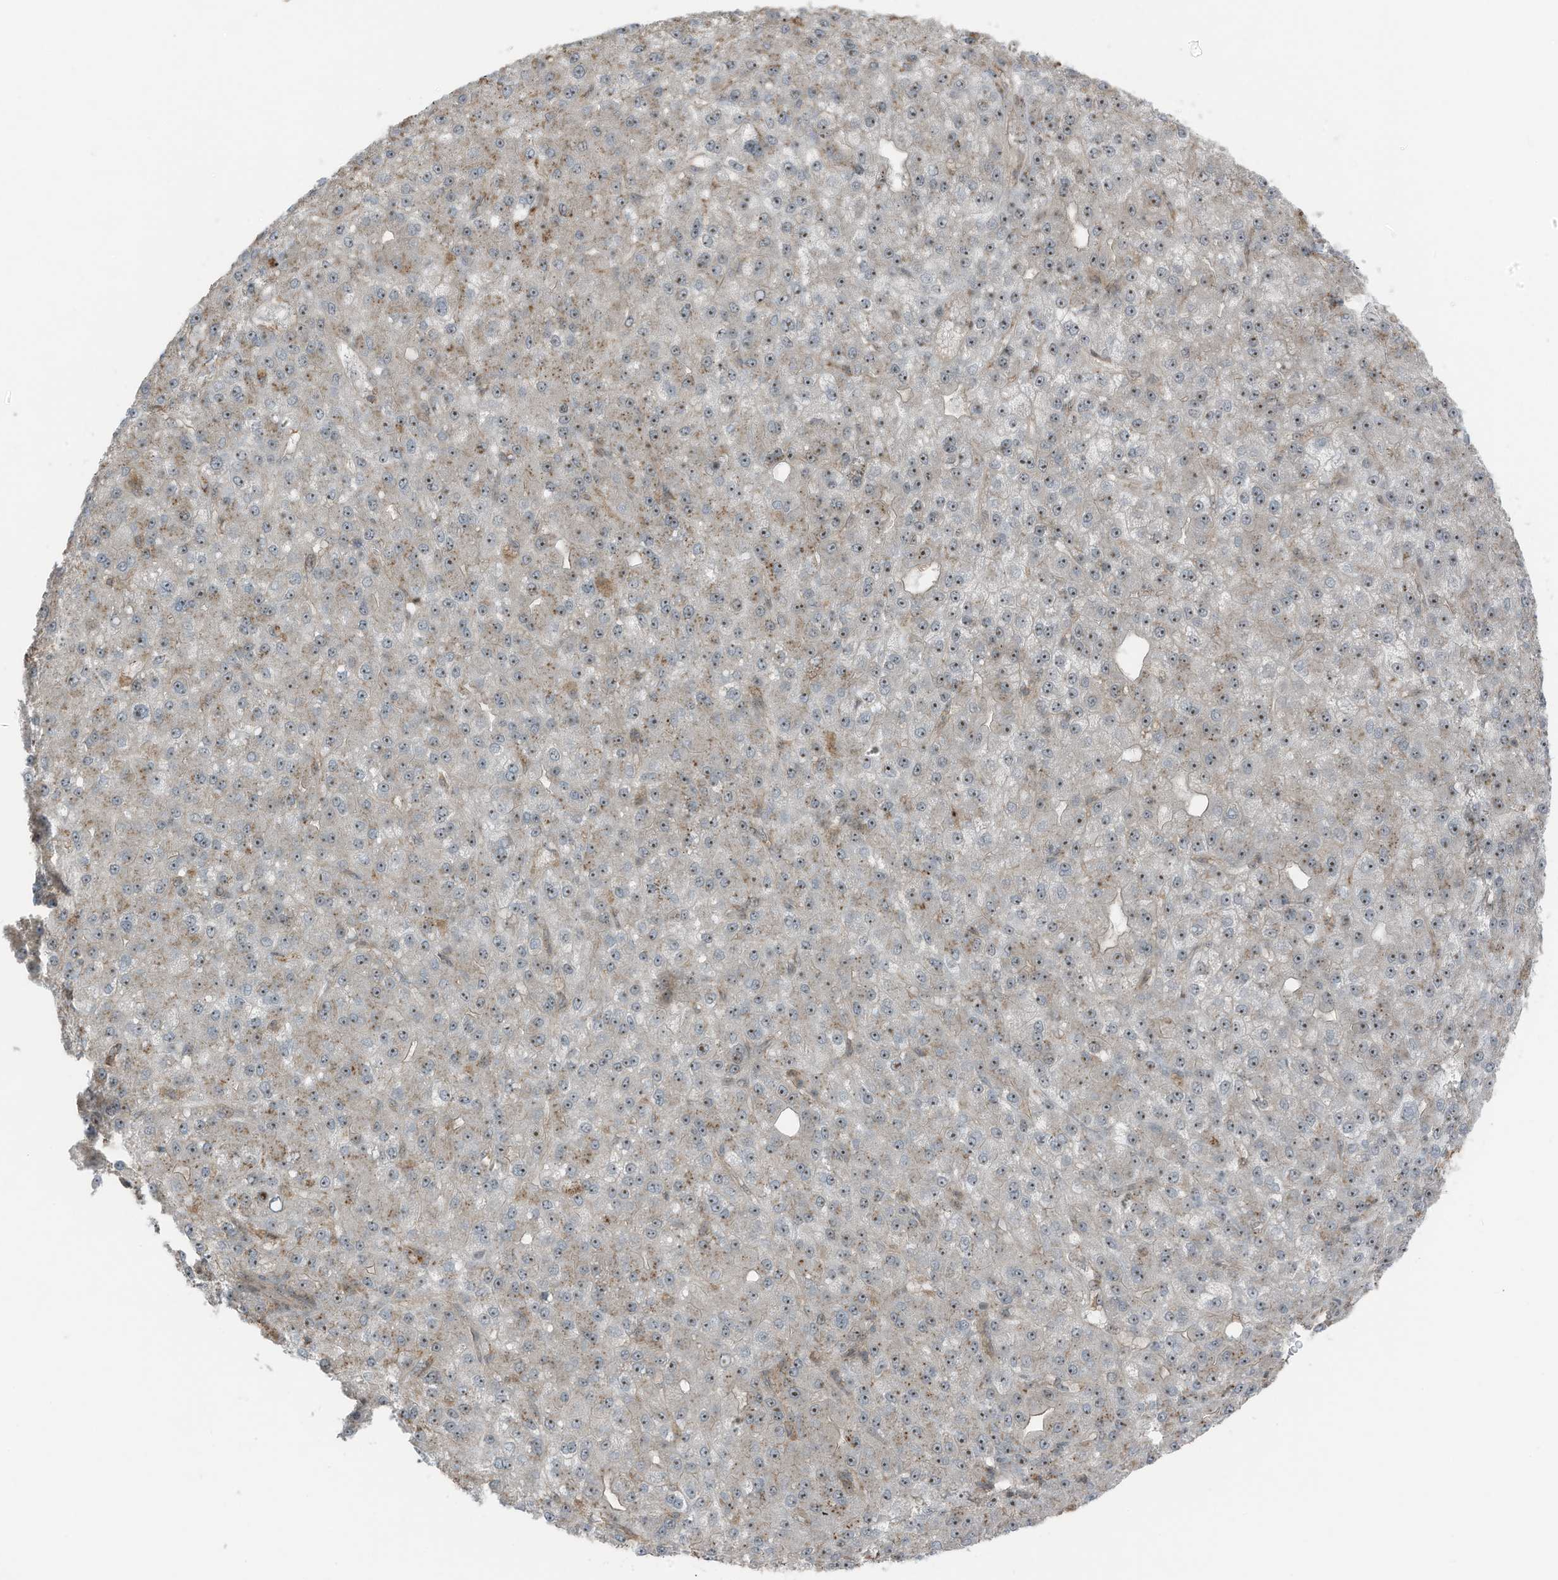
{"staining": {"intensity": "moderate", "quantity": ">75%", "location": "nuclear"}, "tissue": "liver cancer", "cell_type": "Tumor cells", "image_type": "cancer", "snomed": [{"axis": "morphology", "description": "Carcinoma, Hepatocellular, NOS"}, {"axis": "topography", "description": "Liver"}], "caption": "There is medium levels of moderate nuclear positivity in tumor cells of hepatocellular carcinoma (liver), as demonstrated by immunohistochemical staining (brown color).", "gene": "UTP3", "patient": {"sex": "male", "age": 67}}